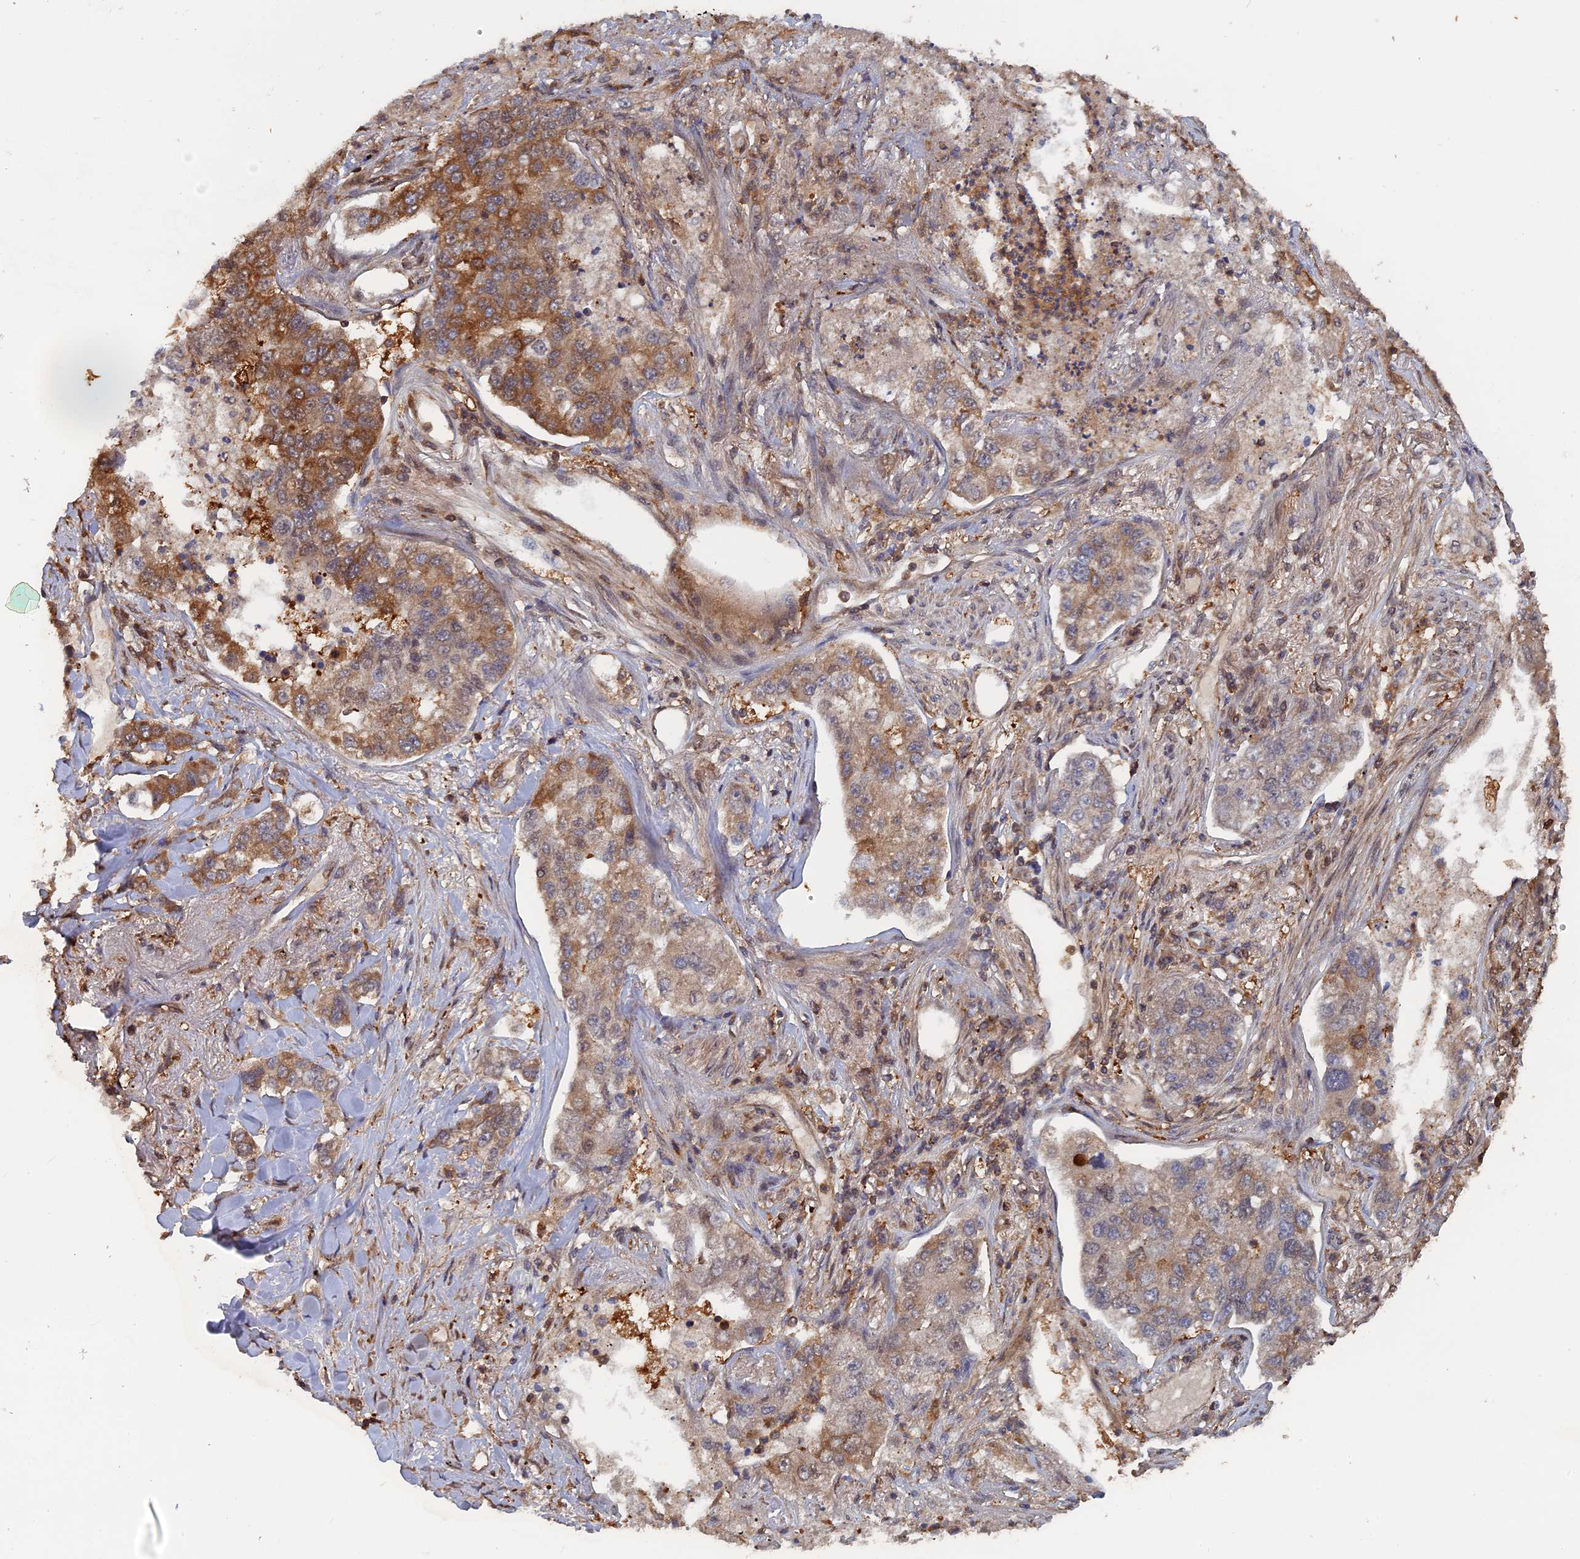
{"staining": {"intensity": "moderate", "quantity": "25%-75%", "location": "cytoplasmic/membranous"}, "tissue": "lung cancer", "cell_type": "Tumor cells", "image_type": "cancer", "snomed": [{"axis": "morphology", "description": "Adenocarcinoma, NOS"}, {"axis": "topography", "description": "Lung"}], "caption": "Immunohistochemistry (IHC) (DAB (3,3'-diaminobenzidine)) staining of human adenocarcinoma (lung) shows moderate cytoplasmic/membranous protein staining in about 25%-75% of tumor cells. Nuclei are stained in blue.", "gene": "BLVRA", "patient": {"sex": "male", "age": 49}}